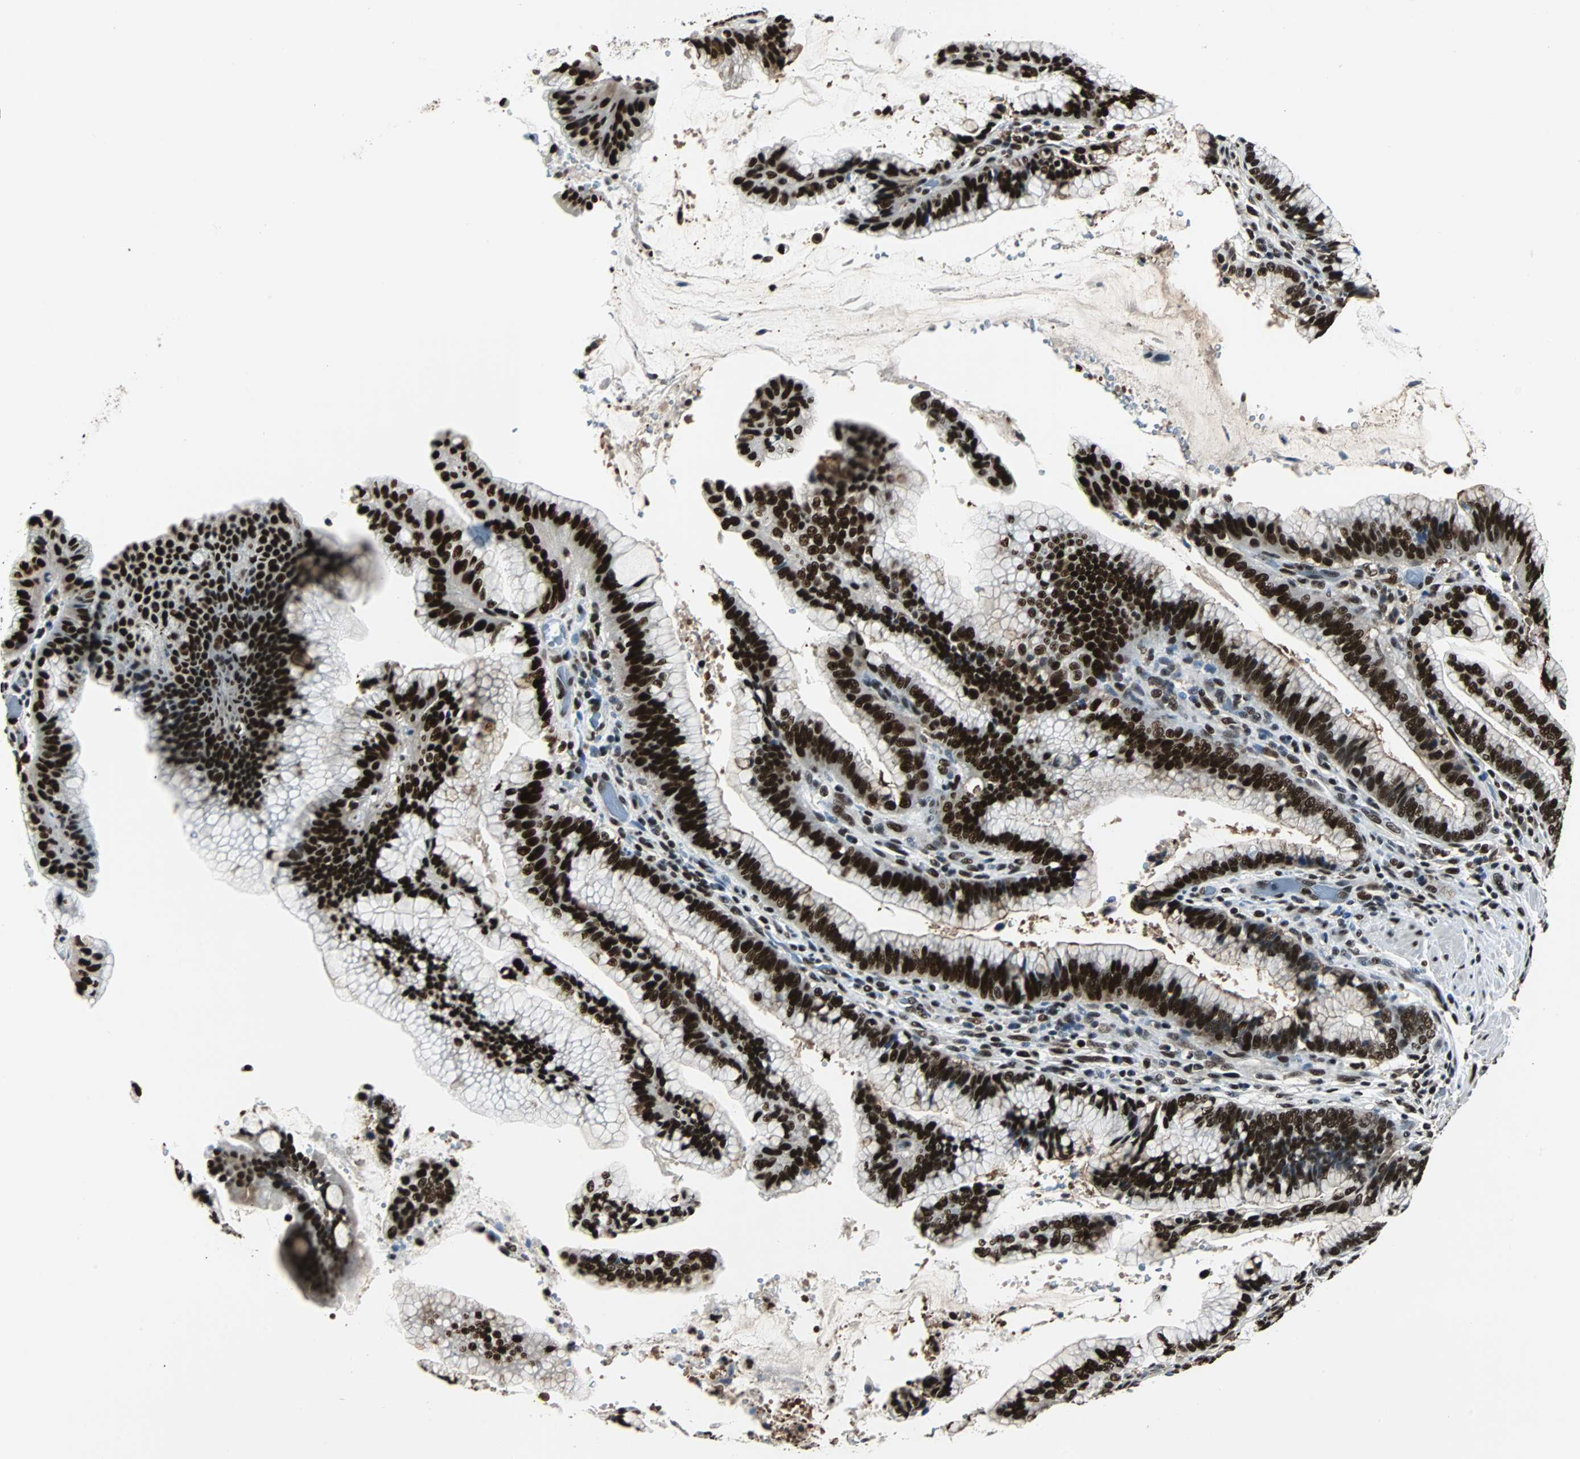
{"staining": {"intensity": "strong", "quantity": ">75%", "location": "nuclear"}, "tissue": "pancreatic cancer", "cell_type": "Tumor cells", "image_type": "cancer", "snomed": [{"axis": "morphology", "description": "Adenocarcinoma, NOS"}, {"axis": "topography", "description": "Pancreas"}], "caption": "Pancreatic adenocarcinoma stained with a brown dye exhibits strong nuclear positive staining in about >75% of tumor cells.", "gene": "XRCC4", "patient": {"sex": "female", "age": 64}}